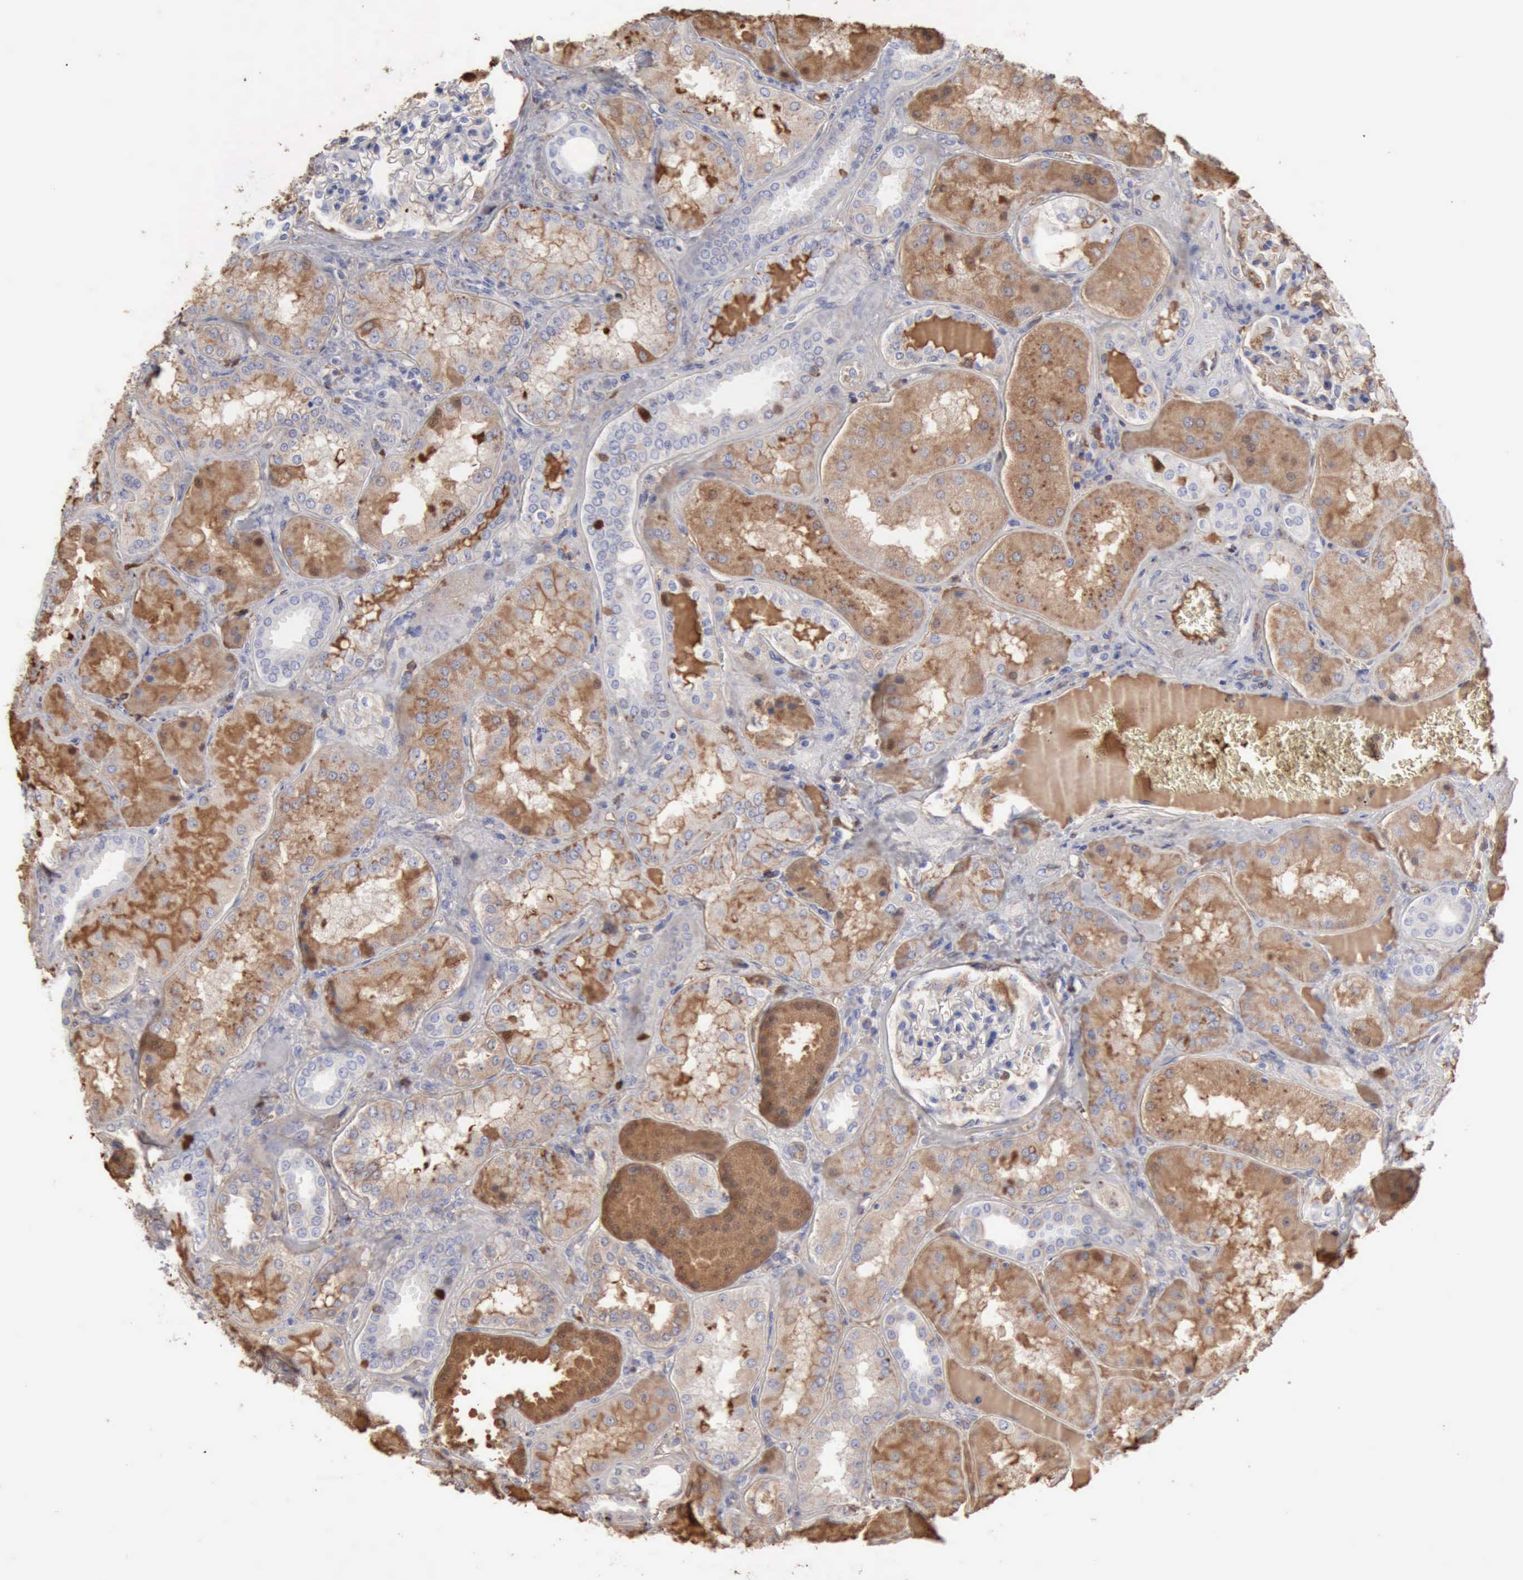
{"staining": {"intensity": "negative", "quantity": "none", "location": "none"}, "tissue": "kidney", "cell_type": "Cells in glomeruli", "image_type": "normal", "snomed": [{"axis": "morphology", "description": "Normal tissue, NOS"}, {"axis": "topography", "description": "Kidney"}], "caption": "An immunohistochemistry image of benign kidney is shown. There is no staining in cells in glomeruli of kidney. (Brightfield microscopy of DAB (3,3'-diaminobenzidine) IHC at high magnification).", "gene": "SERPINA1", "patient": {"sex": "female", "age": 56}}